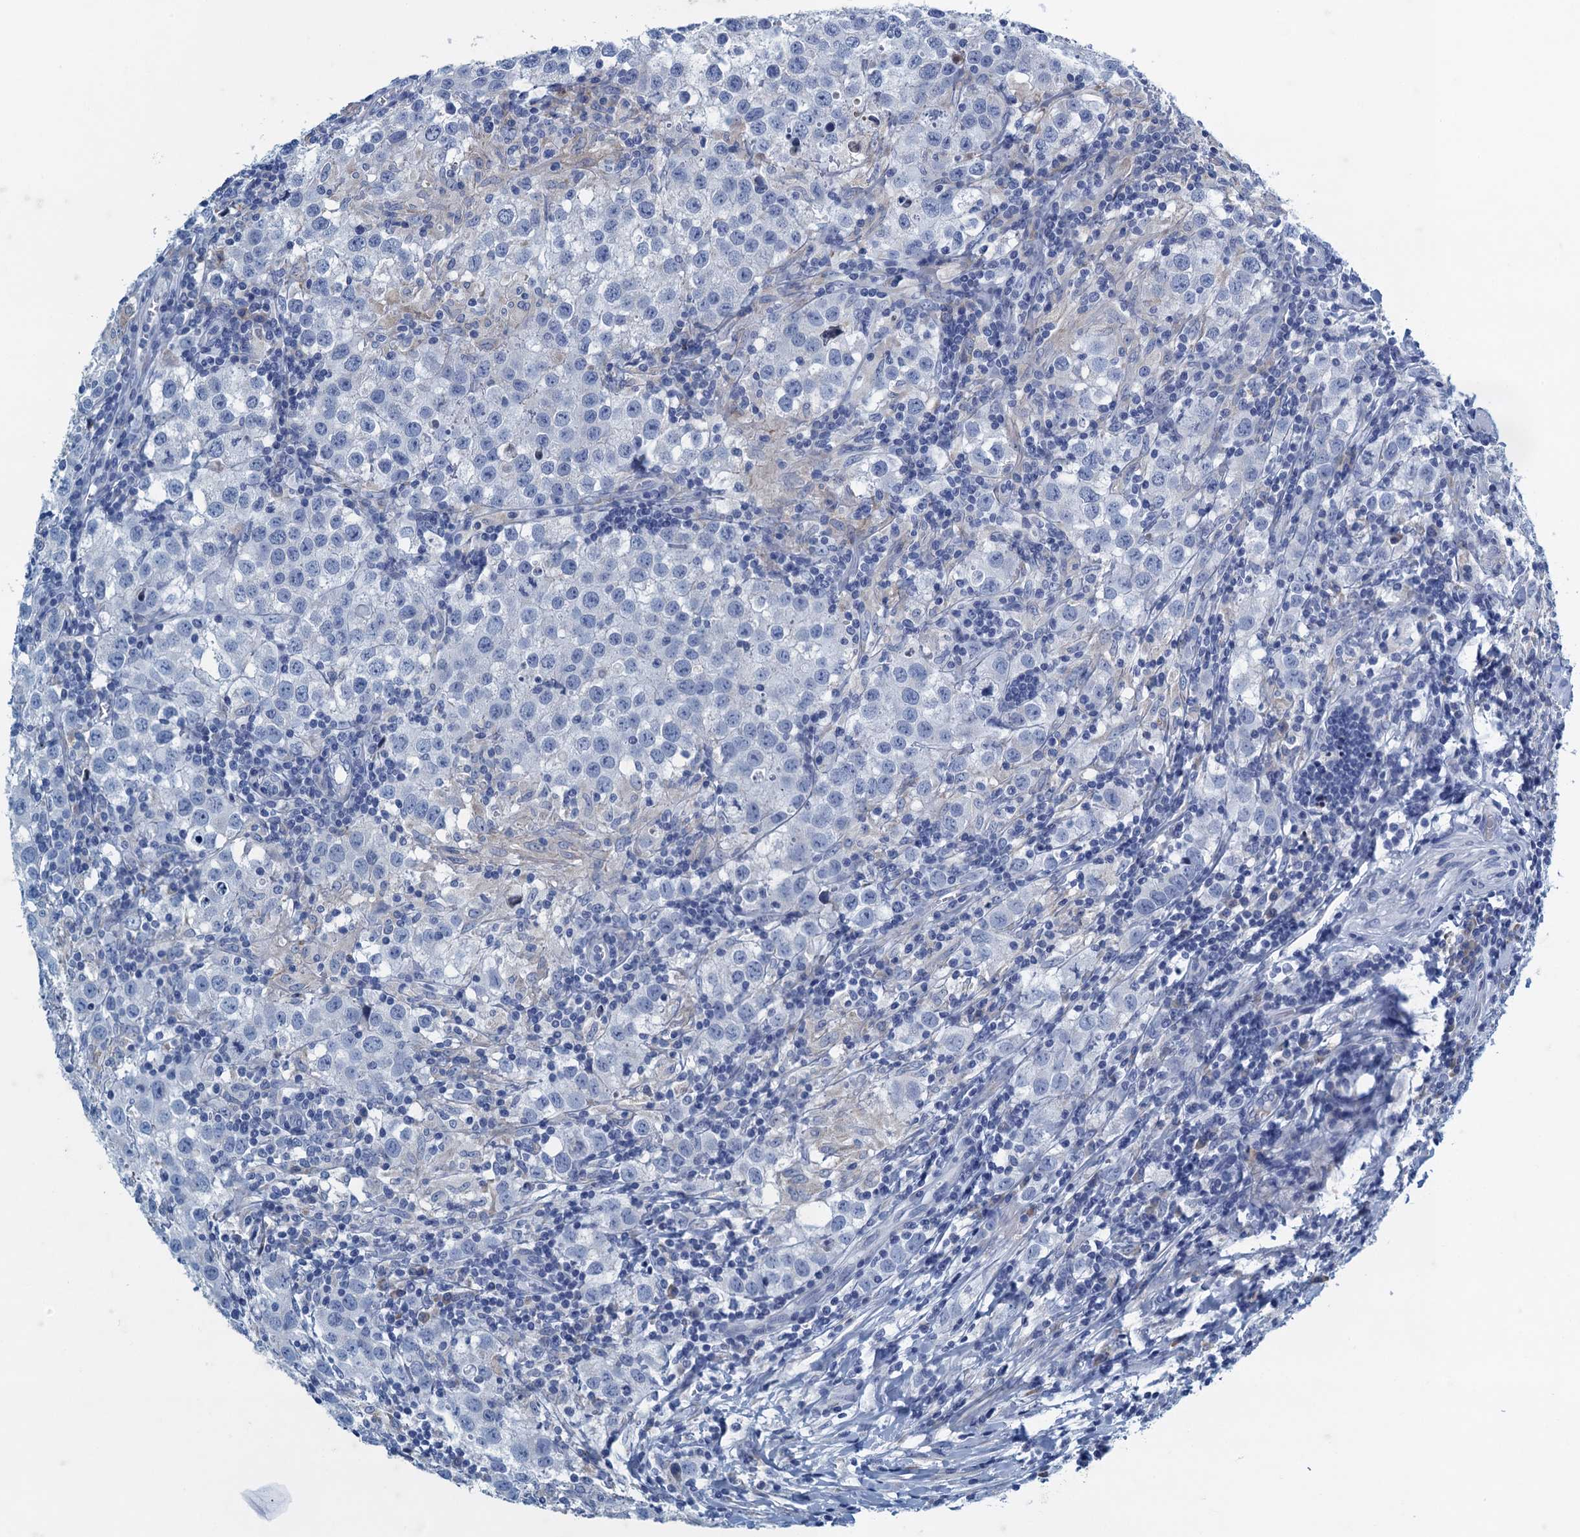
{"staining": {"intensity": "negative", "quantity": "none", "location": "none"}, "tissue": "testis cancer", "cell_type": "Tumor cells", "image_type": "cancer", "snomed": [{"axis": "morphology", "description": "Seminoma, NOS"}, {"axis": "morphology", "description": "Carcinoma, Embryonal, NOS"}, {"axis": "topography", "description": "Testis"}], "caption": "Immunohistochemical staining of testis cancer (seminoma) reveals no significant staining in tumor cells. The staining was performed using DAB (3,3'-diaminobenzidine) to visualize the protein expression in brown, while the nuclei were stained in blue with hematoxylin (Magnification: 20x).", "gene": "C10orf88", "patient": {"sex": "male", "age": 43}}